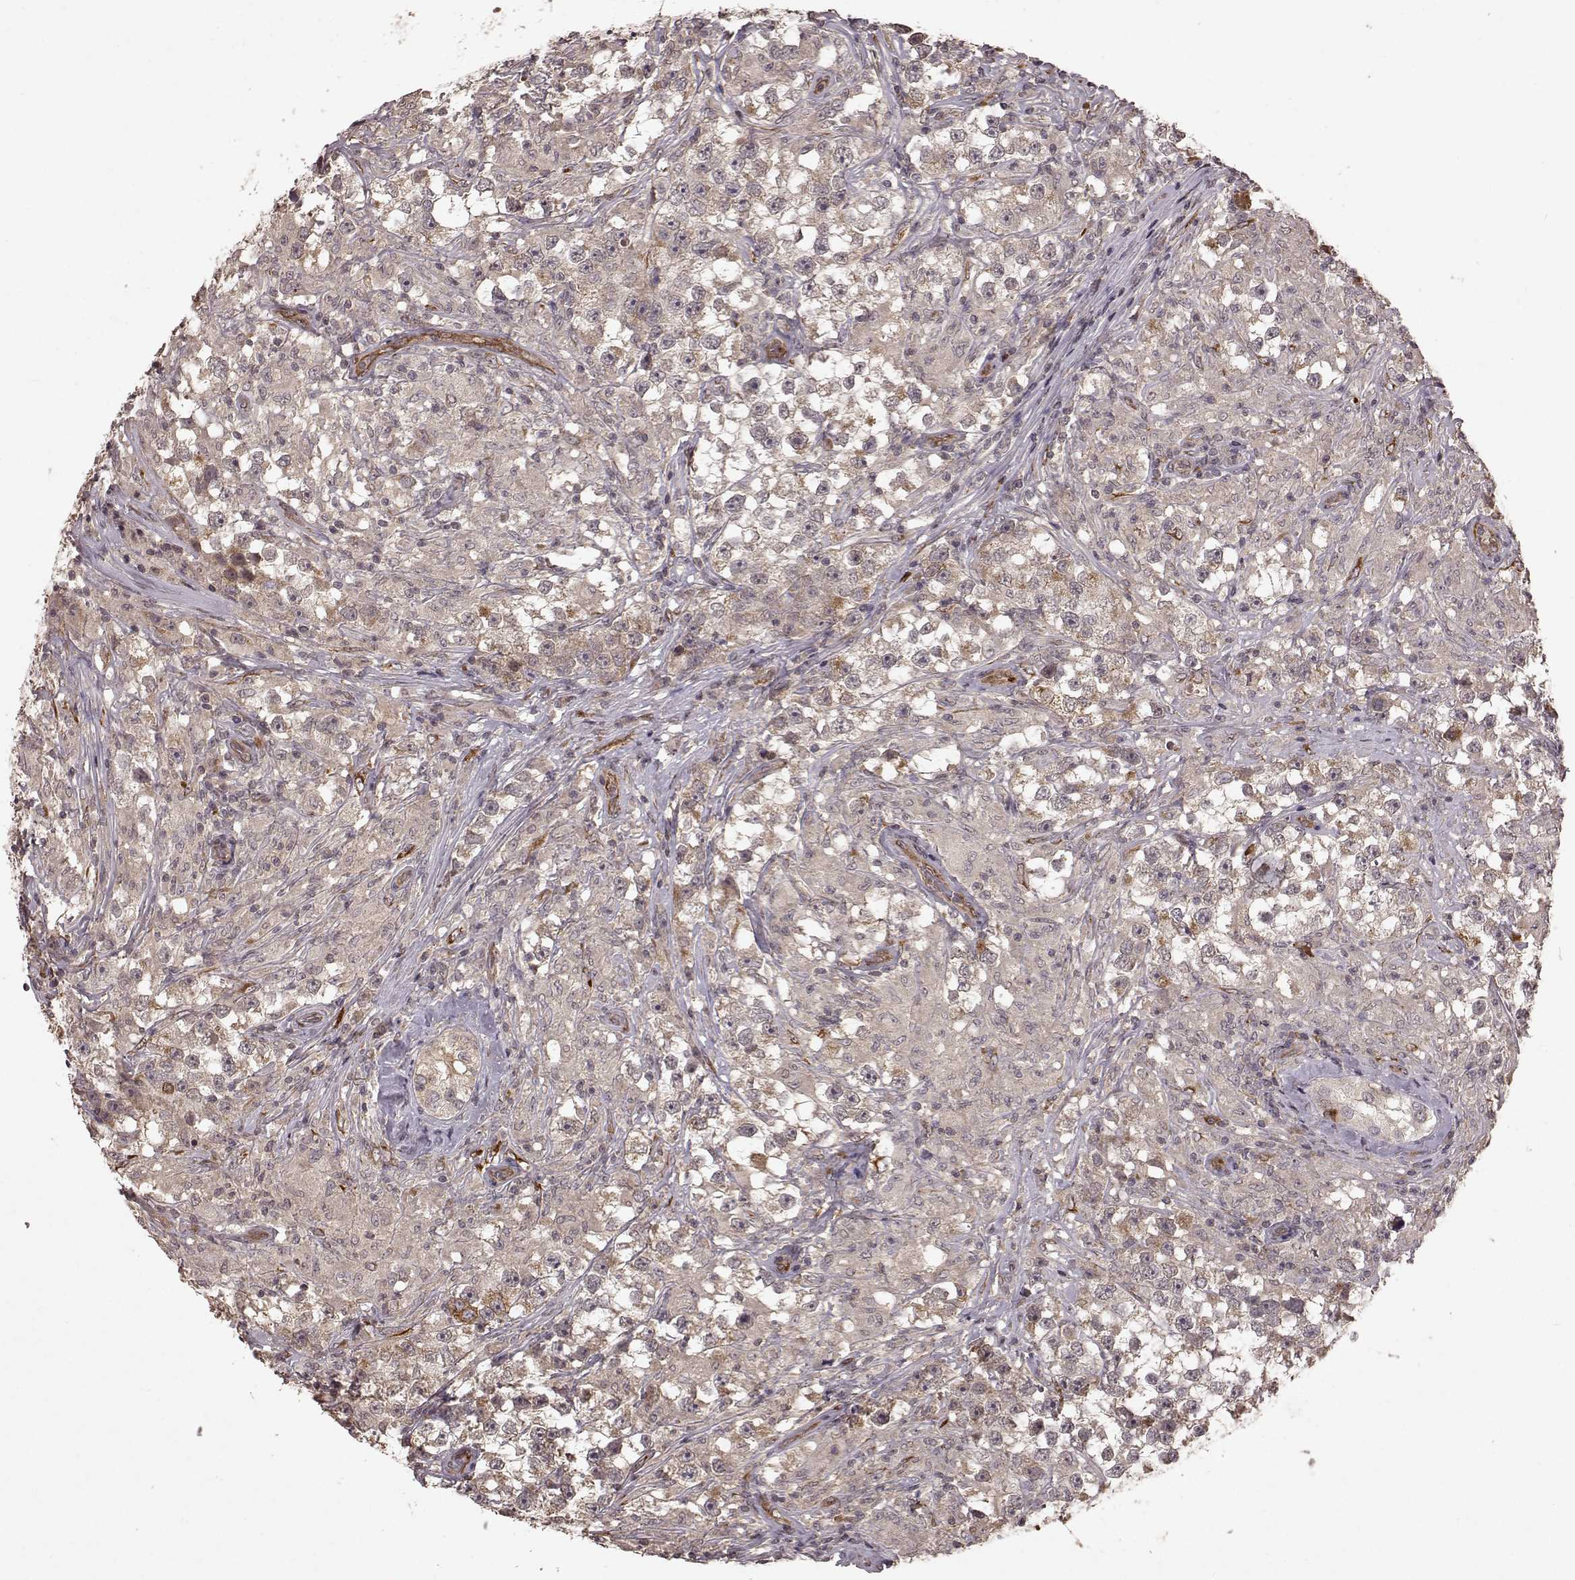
{"staining": {"intensity": "weak", "quantity": "<25%", "location": "cytoplasmic/membranous"}, "tissue": "testis cancer", "cell_type": "Tumor cells", "image_type": "cancer", "snomed": [{"axis": "morphology", "description": "Seminoma, NOS"}, {"axis": "topography", "description": "Testis"}], "caption": "A micrograph of testis cancer stained for a protein demonstrates no brown staining in tumor cells.", "gene": "FSTL1", "patient": {"sex": "male", "age": 46}}